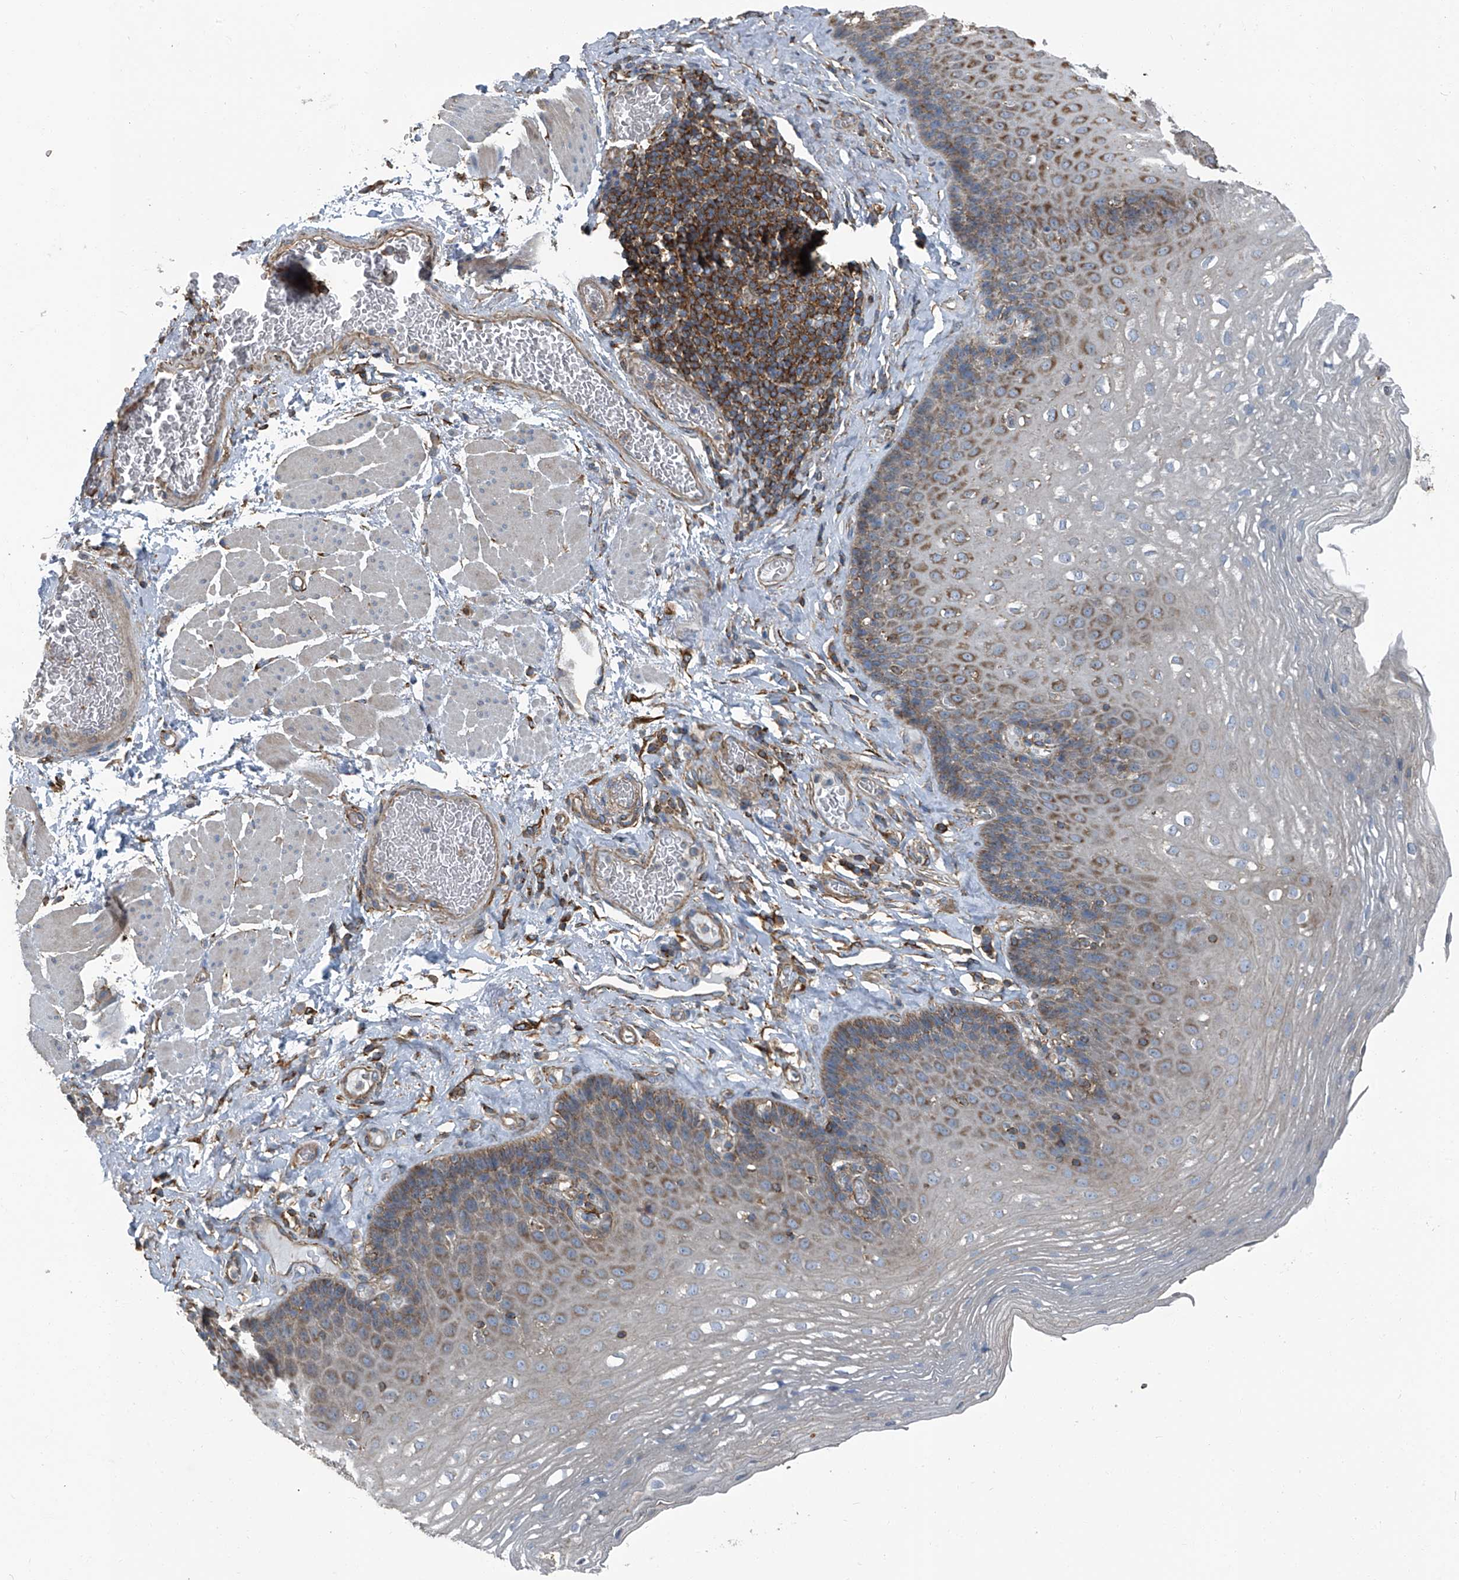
{"staining": {"intensity": "moderate", "quantity": "25%-75%", "location": "cytoplasmic/membranous"}, "tissue": "esophagus", "cell_type": "Squamous epithelial cells", "image_type": "normal", "snomed": [{"axis": "morphology", "description": "Normal tissue, NOS"}, {"axis": "topography", "description": "Esophagus"}], "caption": "An image showing moderate cytoplasmic/membranous expression in approximately 25%-75% of squamous epithelial cells in unremarkable esophagus, as visualized by brown immunohistochemical staining.", "gene": "SEPTIN7", "patient": {"sex": "female", "age": 66}}